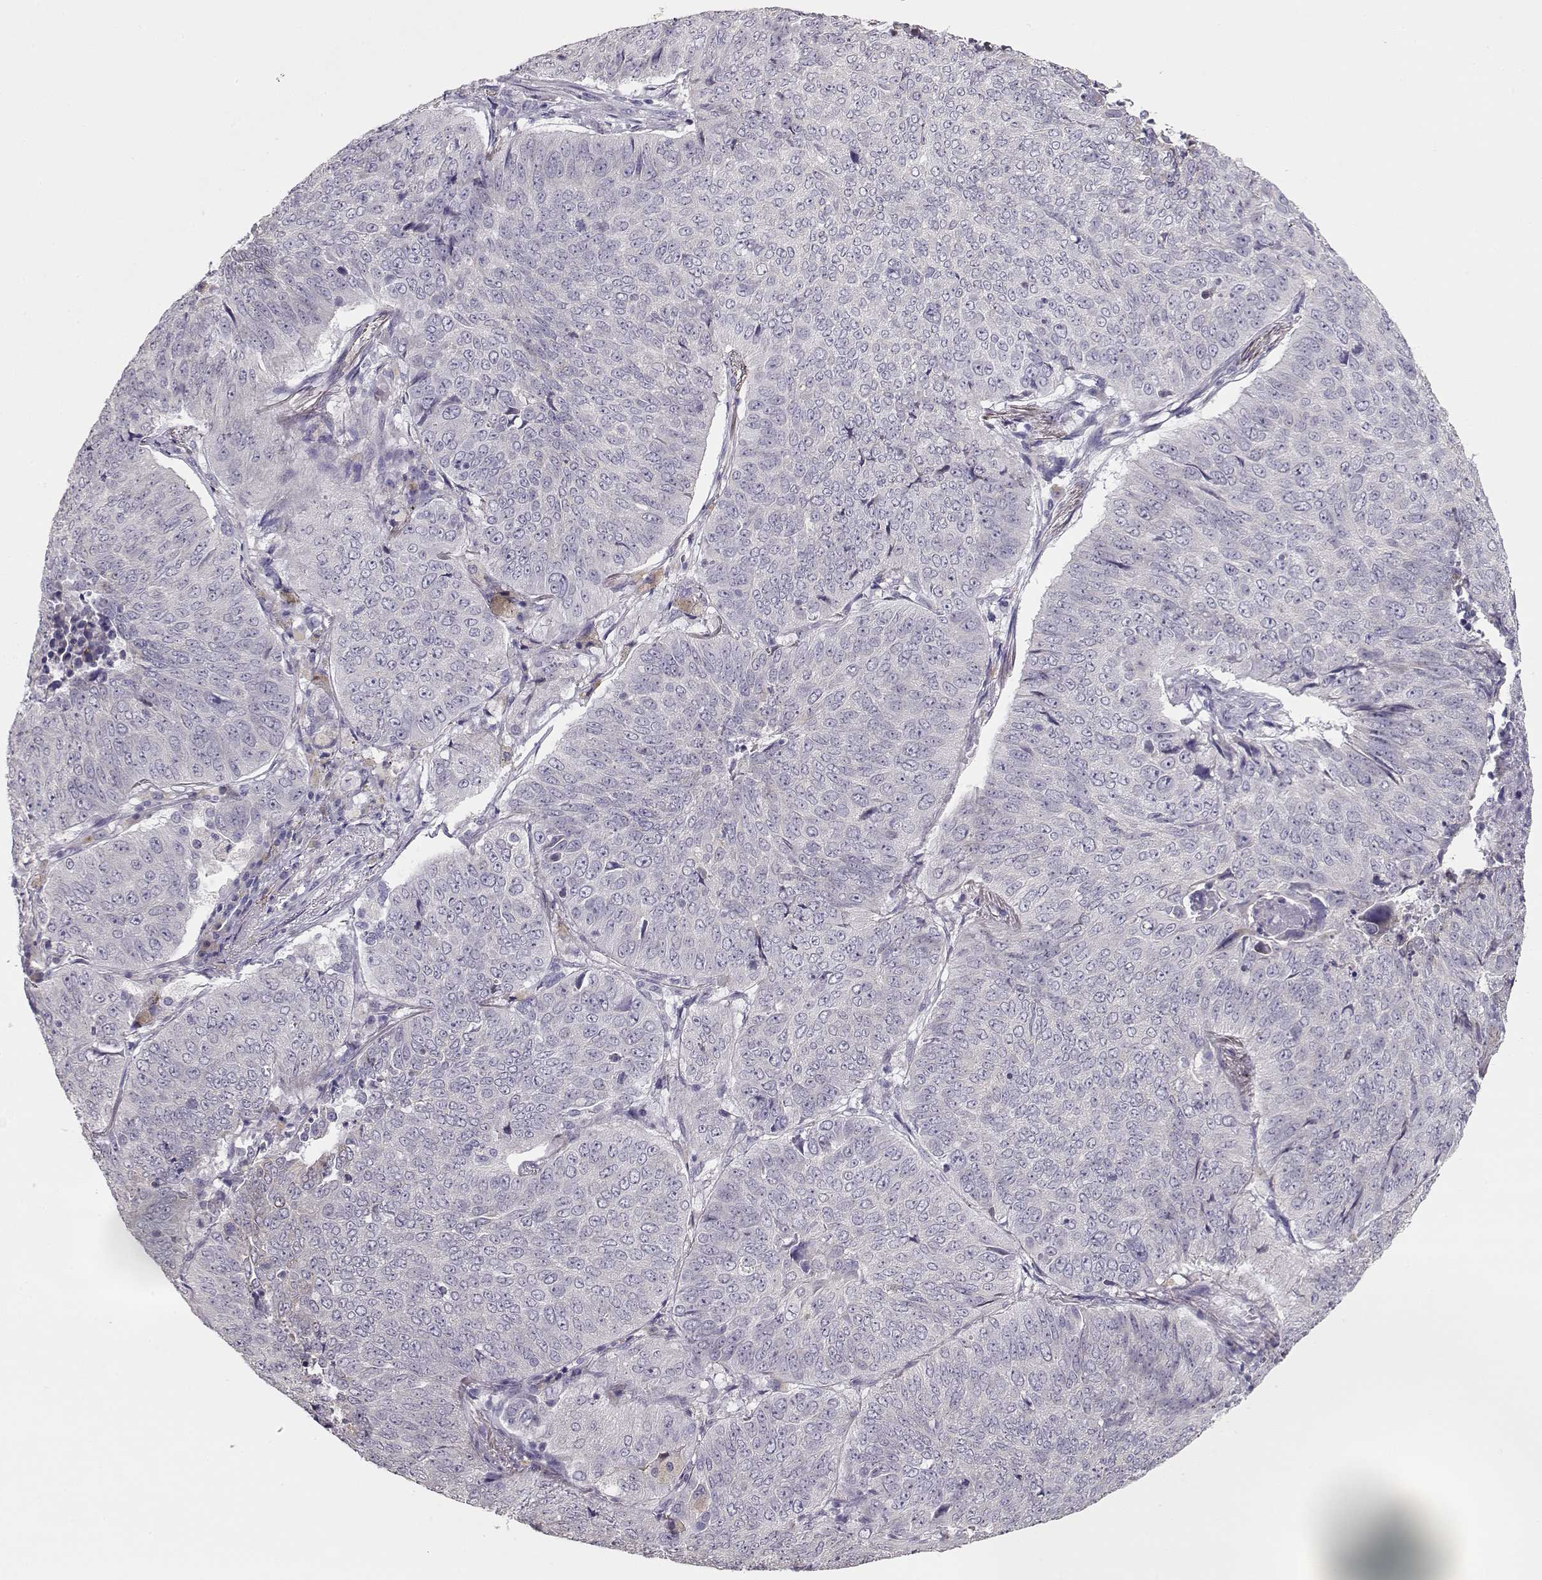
{"staining": {"intensity": "negative", "quantity": "none", "location": "none"}, "tissue": "lung cancer", "cell_type": "Tumor cells", "image_type": "cancer", "snomed": [{"axis": "morphology", "description": "Normal tissue, NOS"}, {"axis": "morphology", "description": "Squamous cell carcinoma, NOS"}, {"axis": "topography", "description": "Bronchus"}, {"axis": "topography", "description": "Lung"}], "caption": "This micrograph is of lung squamous cell carcinoma stained with immunohistochemistry to label a protein in brown with the nuclei are counter-stained blue. There is no positivity in tumor cells.", "gene": "GLIPR1L2", "patient": {"sex": "male", "age": 64}}